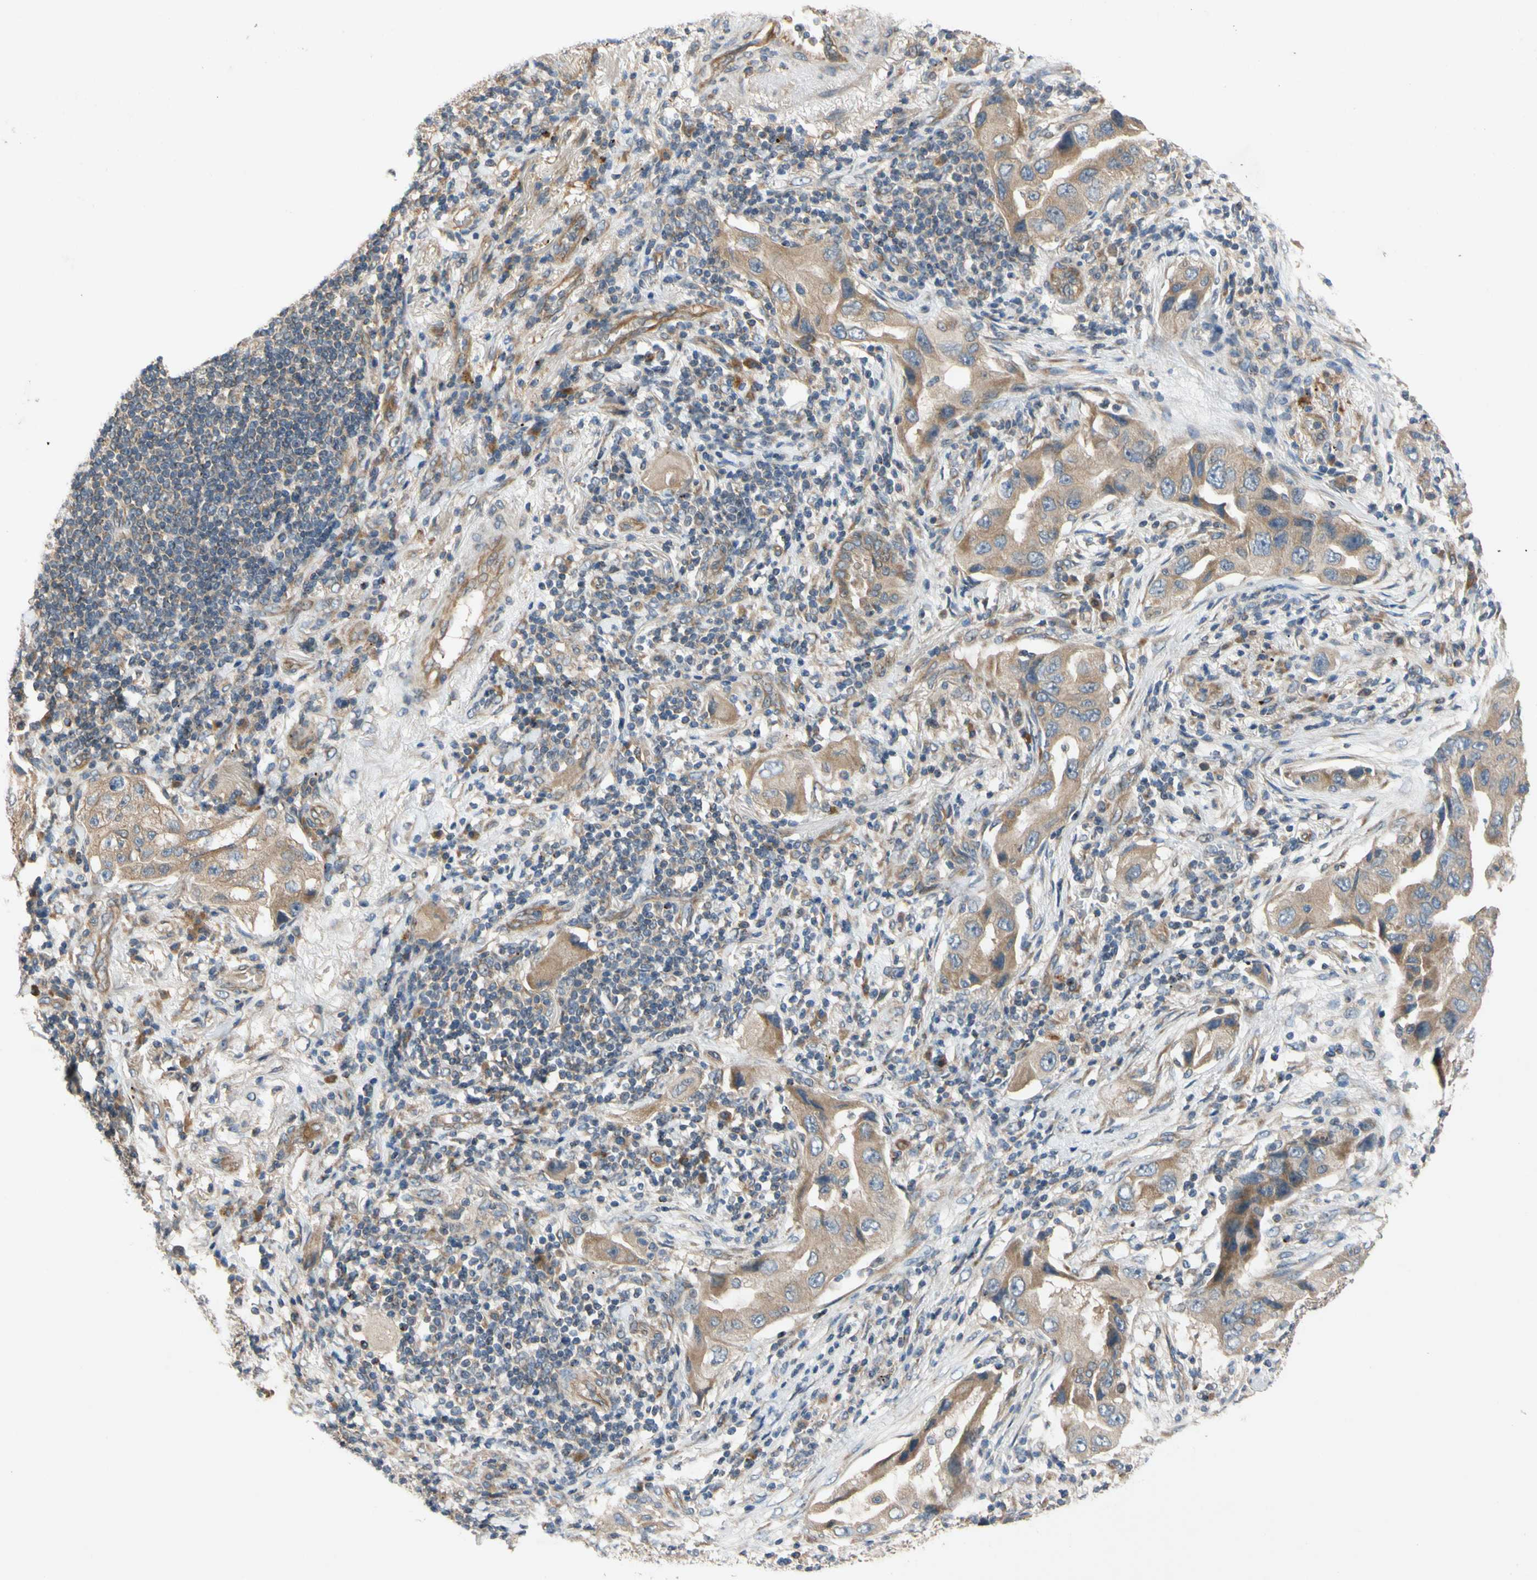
{"staining": {"intensity": "moderate", "quantity": ">75%", "location": "cytoplasmic/membranous"}, "tissue": "lung cancer", "cell_type": "Tumor cells", "image_type": "cancer", "snomed": [{"axis": "morphology", "description": "Adenocarcinoma, NOS"}, {"axis": "topography", "description": "Lung"}], "caption": "Lung cancer stained with immunohistochemistry reveals moderate cytoplasmic/membranous expression in approximately >75% of tumor cells.", "gene": "MBTPS2", "patient": {"sex": "female", "age": 65}}